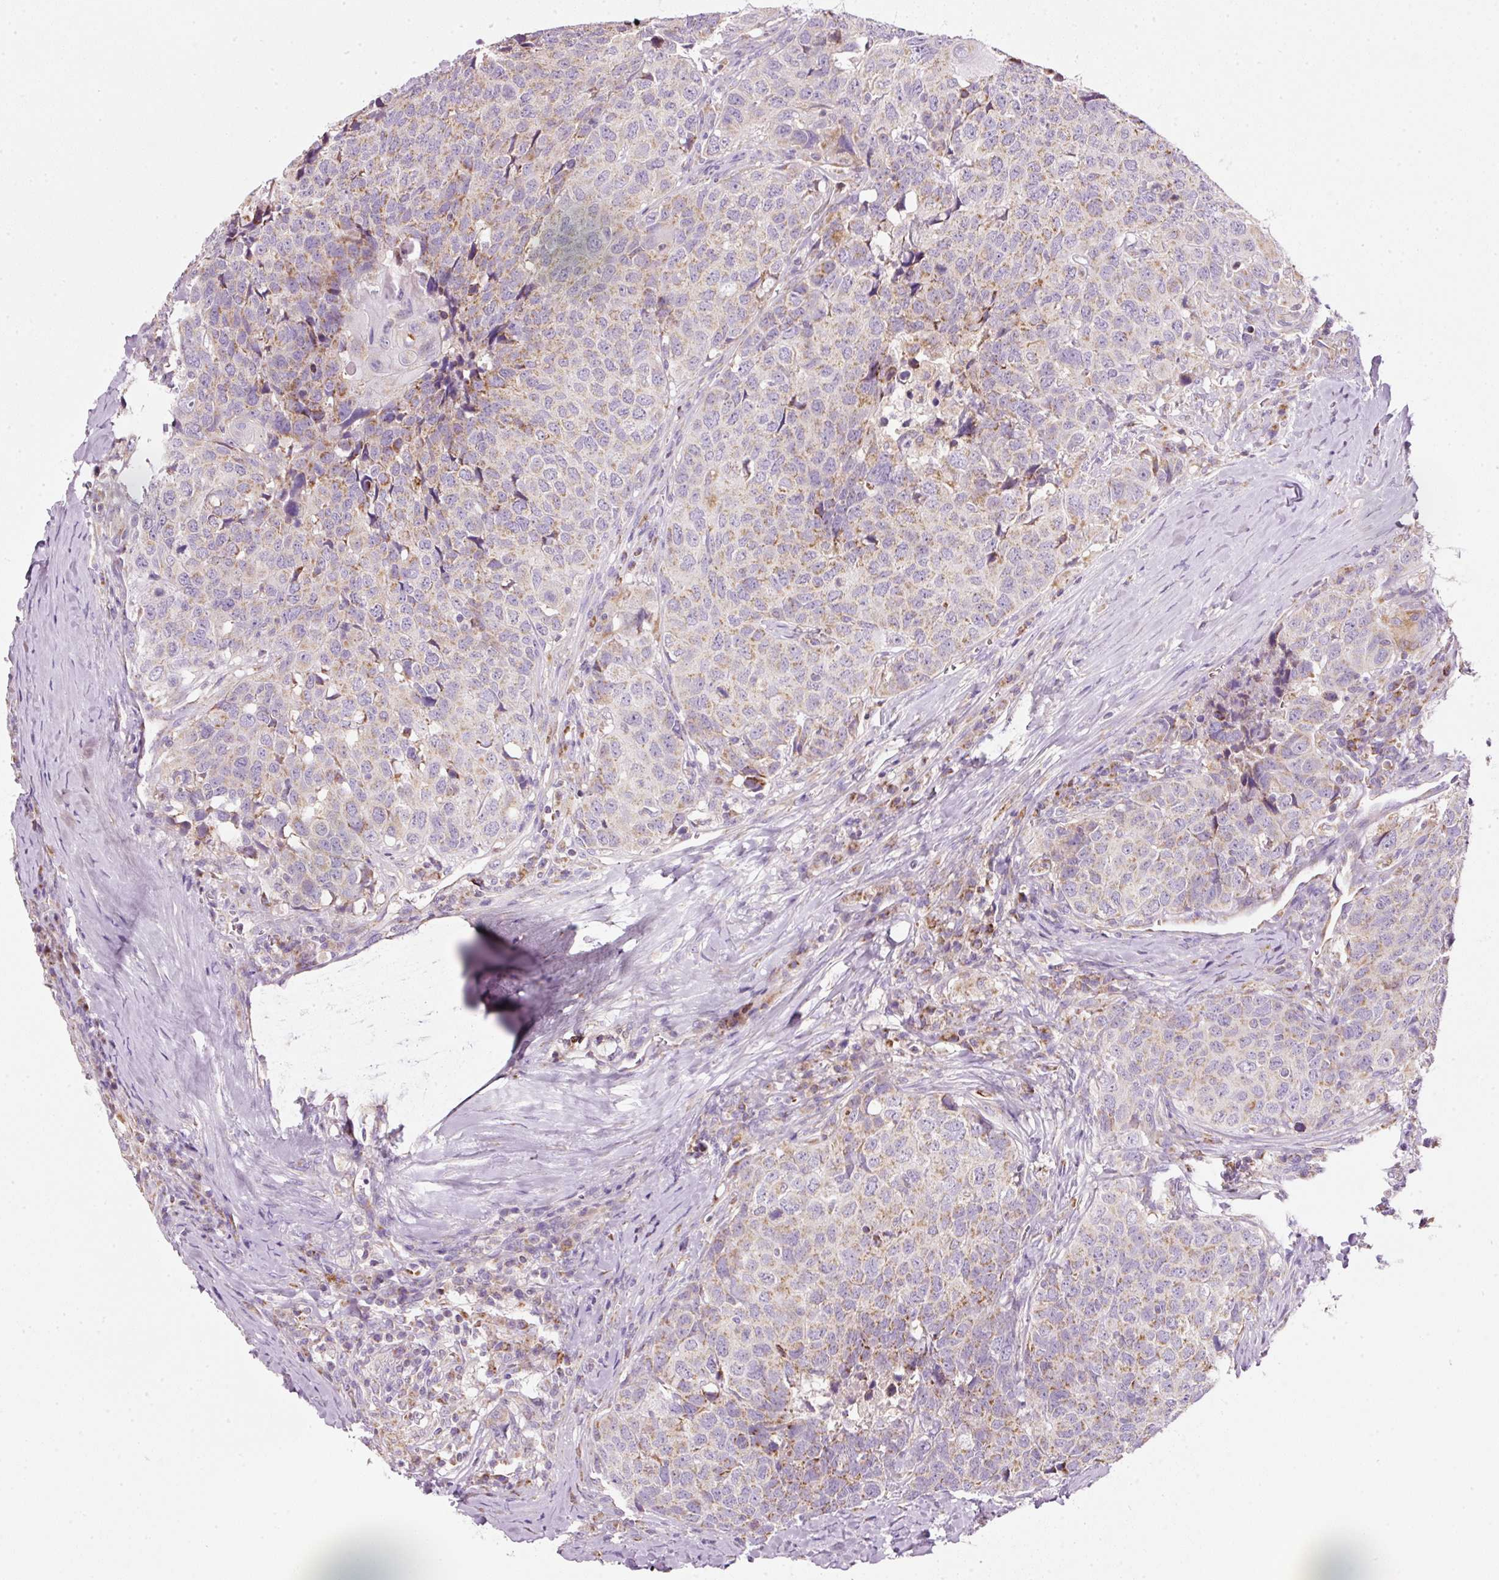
{"staining": {"intensity": "moderate", "quantity": "25%-75%", "location": "cytoplasmic/membranous"}, "tissue": "head and neck cancer", "cell_type": "Tumor cells", "image_type": "cancer", "snomed": [{"axis": "morphology", "description": "Squamous cell carcinoma, NOS"}, {"axis": "topography", "description": "Head-Neck"}], "caption": "Human squamous cell carcinoma (head and neck) stained with a brown dye reveals moderate cytoplasmic/membranous positive expression in about 25%-75% of tumor cells.", "gene": "NDUFA1", "patient": {"sex": "male", "age": 66}}